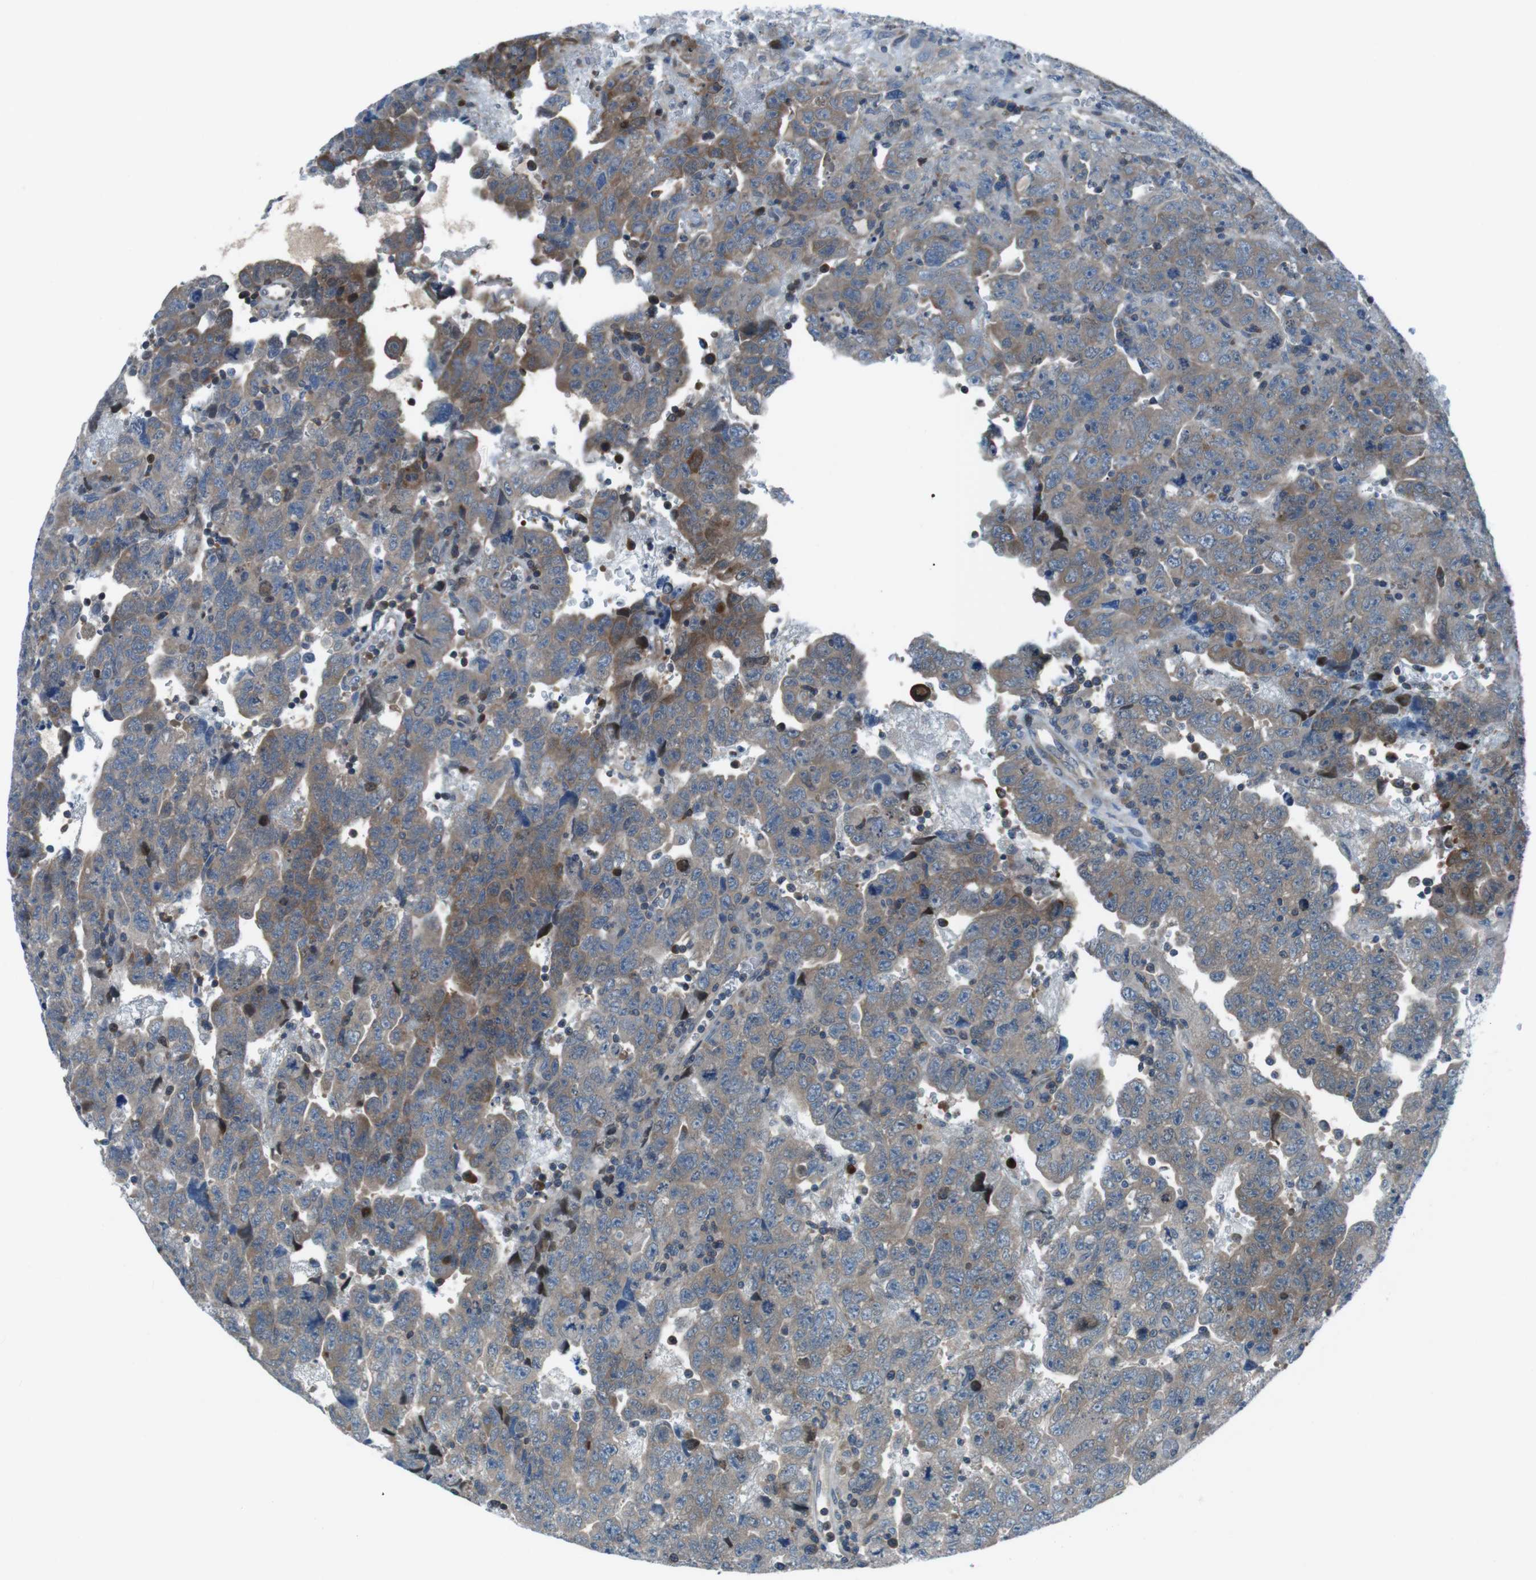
{"staining": {"intensity": "moderate", "quantity": ">75%", "location": "cytoplasmic/membranous"}, "tissue": "testis cancer", "cell_type": "Tumor cells", "image_type": "cancer", "snomed": [{"axis": "morphology", "description": "Carcinoma, Embryonal, NOS"}, {"axis": "topography", "description": "Testis"}], "caption": "High-magnification brightfield microscopy of testis embryonal carcinoma stained with DAB (brown) and counterstained with hematoxylin (blue). tumor cells exhibit moderate cytoplasmic/membranous expression is seen in approximately>75% of cells. (IHC, brightfield microscopy, high magnification).", "gene": "NANOS2", "patient": {"sex": "male", "age": 28}}